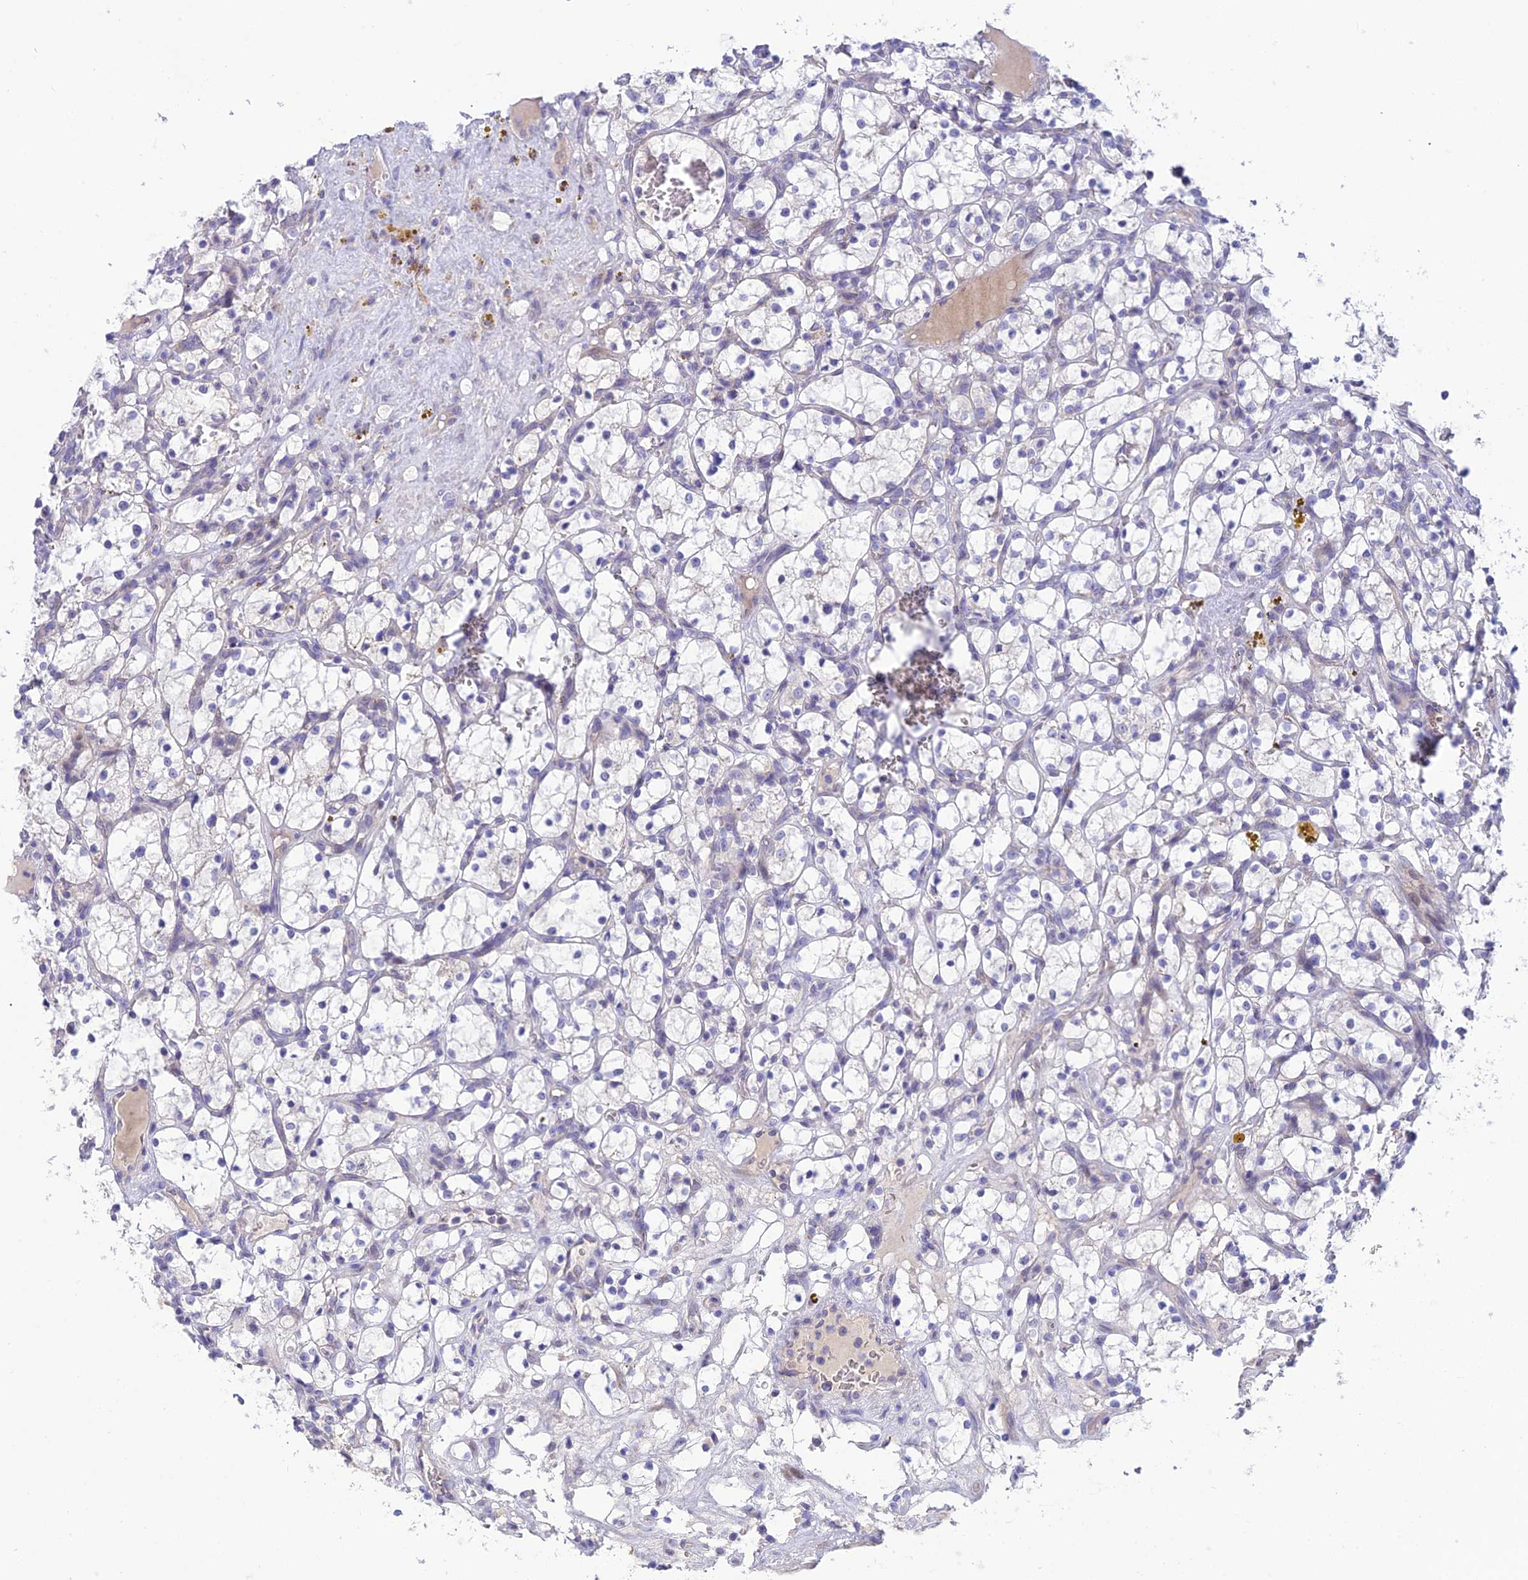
{"staining": {"intensity": "negative", "quantity": "none", "location": "none"}, "tissue": "renal cancer", "cell_type": "Tumor cells", "image_type": "cancer", "snomed": [{"axis": "morphology", "description": "Adenocarcinoma, NOS"}, {"axis": "topography", "description": "Kidney"}], "caption": "This is an immunohistochemistry micrograph of renal cancer (adenocarcinoma). There is no expression in tumor cells.", "gene": "XPO7", "patient": {"sex": "female", "age": 69}}